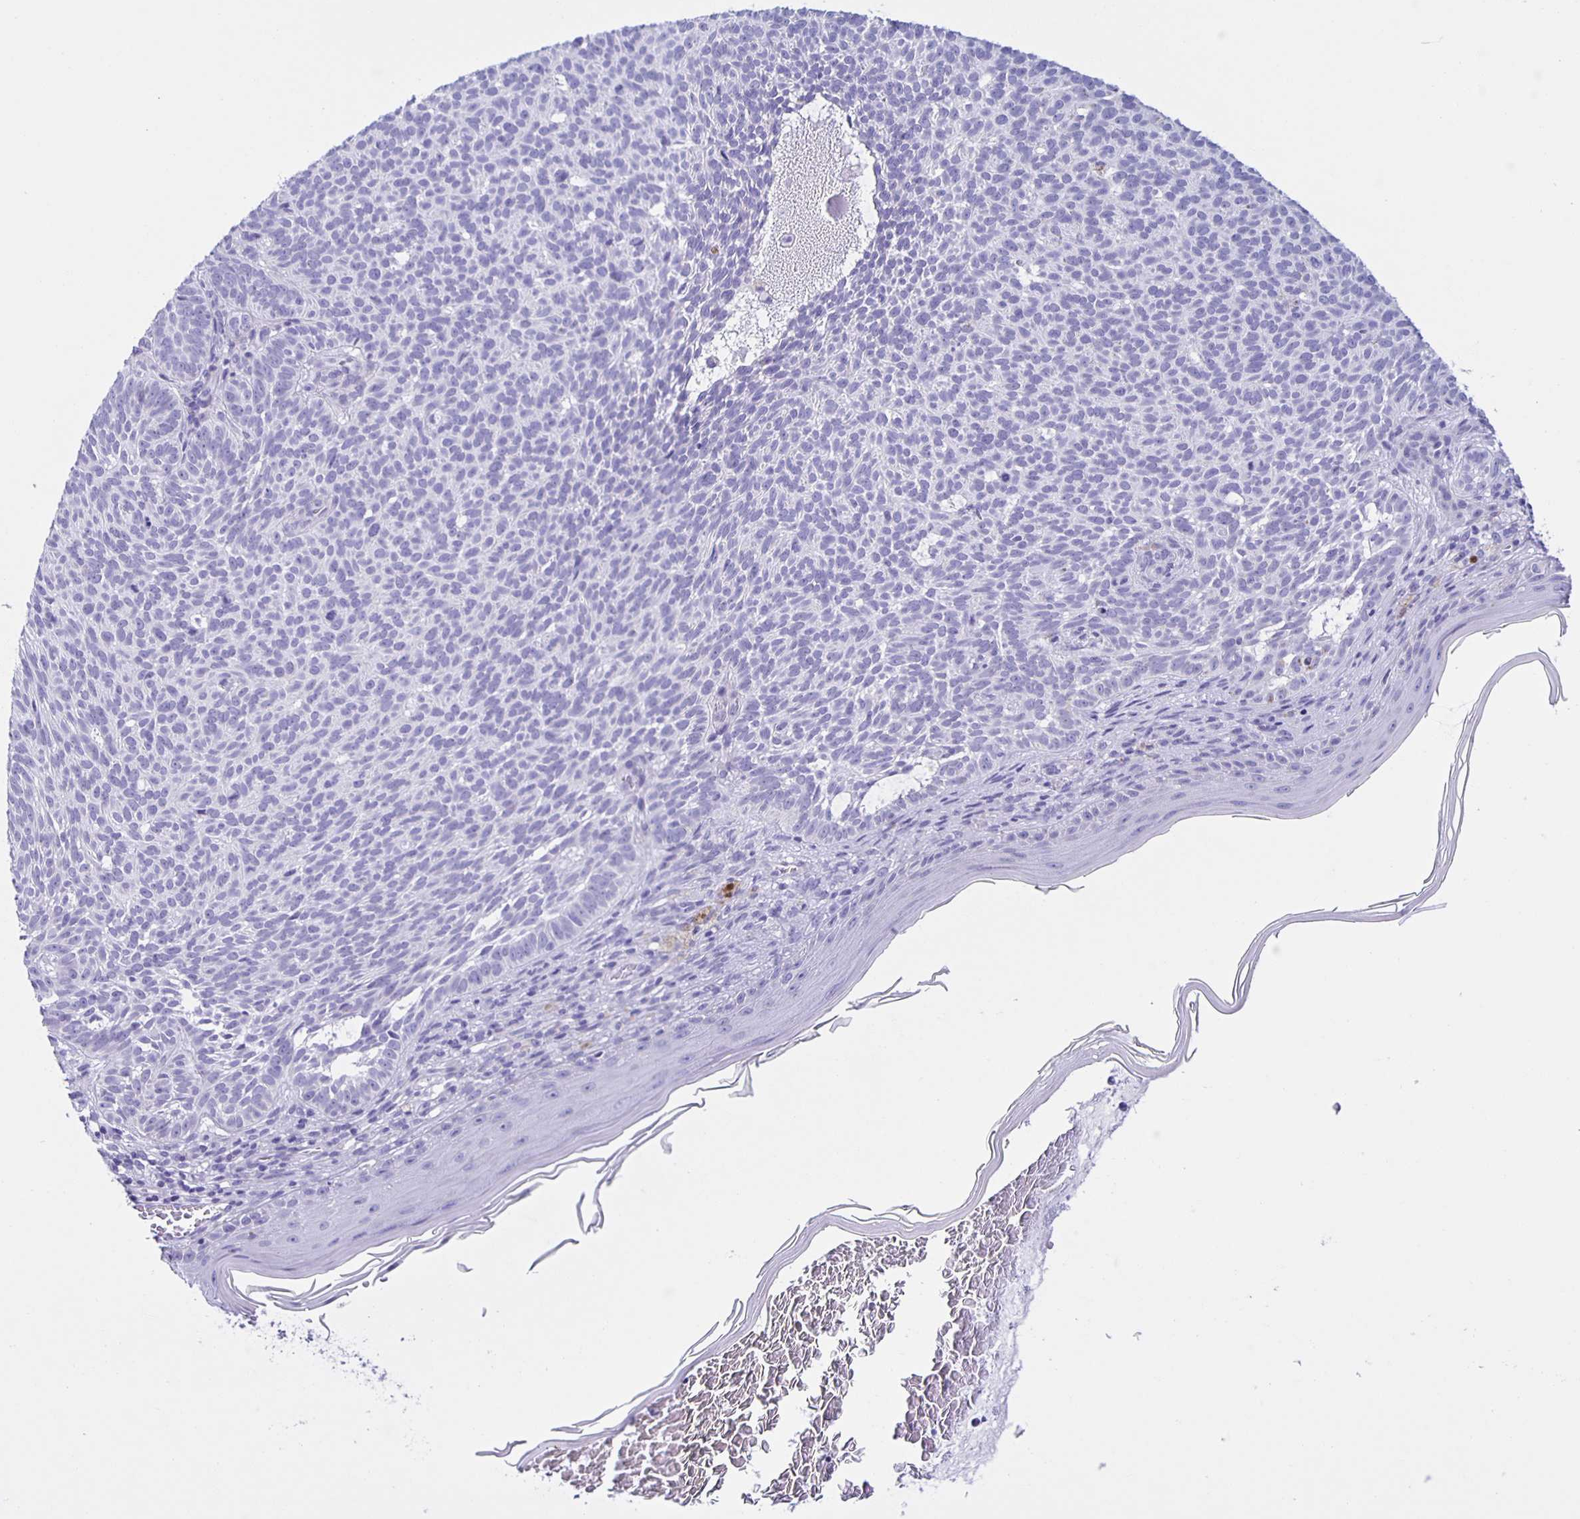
{"staining": {"intensity": "negative", "quantity": "none", "location": "none"}, "tissue": "skin cancer", "cell_type": "Tumor cells", "image_type": "cancer", "snomed": [{"axis": "morphology", "description": "Basal cell carcinoma"}, {"axis": "topography", "description": "Skin"}], "caption": "This is an immunohistochemistry micrograph of human skin cancer (basal cell carcinoma). There is no positivity in tumor cells.", "gene": "AQP6", "patient": {"sex": "male", "age": 78}}